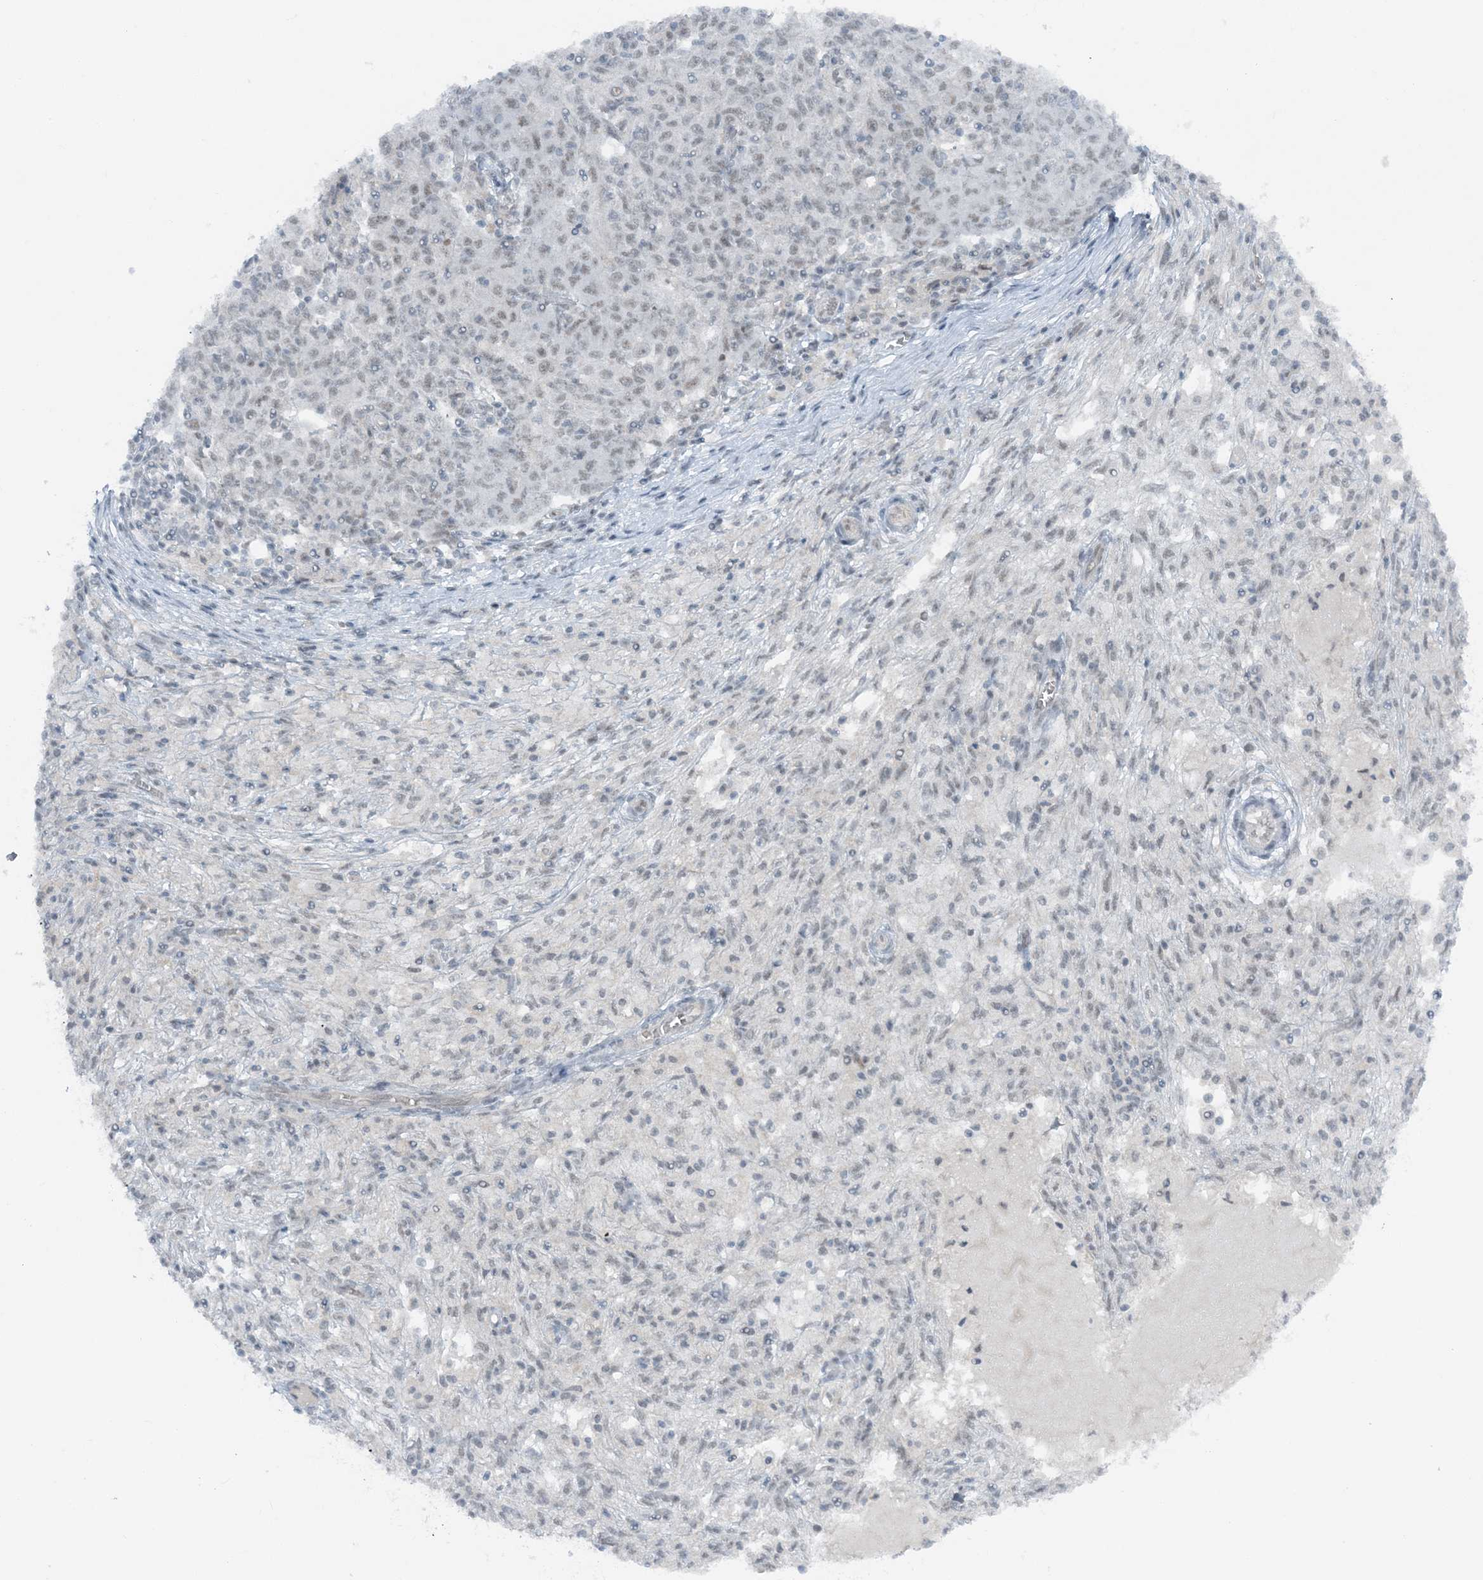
{"staining": {"intensity": "negative", "quantity": "none", "location": "none"}, "tissue": "ovarian cancer", "cell_type": "Tumor cells", "image_type": "cancer", "snomed": [{"axis": "morphology", "description": "Carcinoma, endometroid"}, {"axis": "topography", "description": "Ovary"}], "caption": "Ovarian cancer was stained to show a protein in brown. There is no significant expression in tumor cells.", "gene": "ATP11A", "patient": {"sex": "female", "age": 42}}